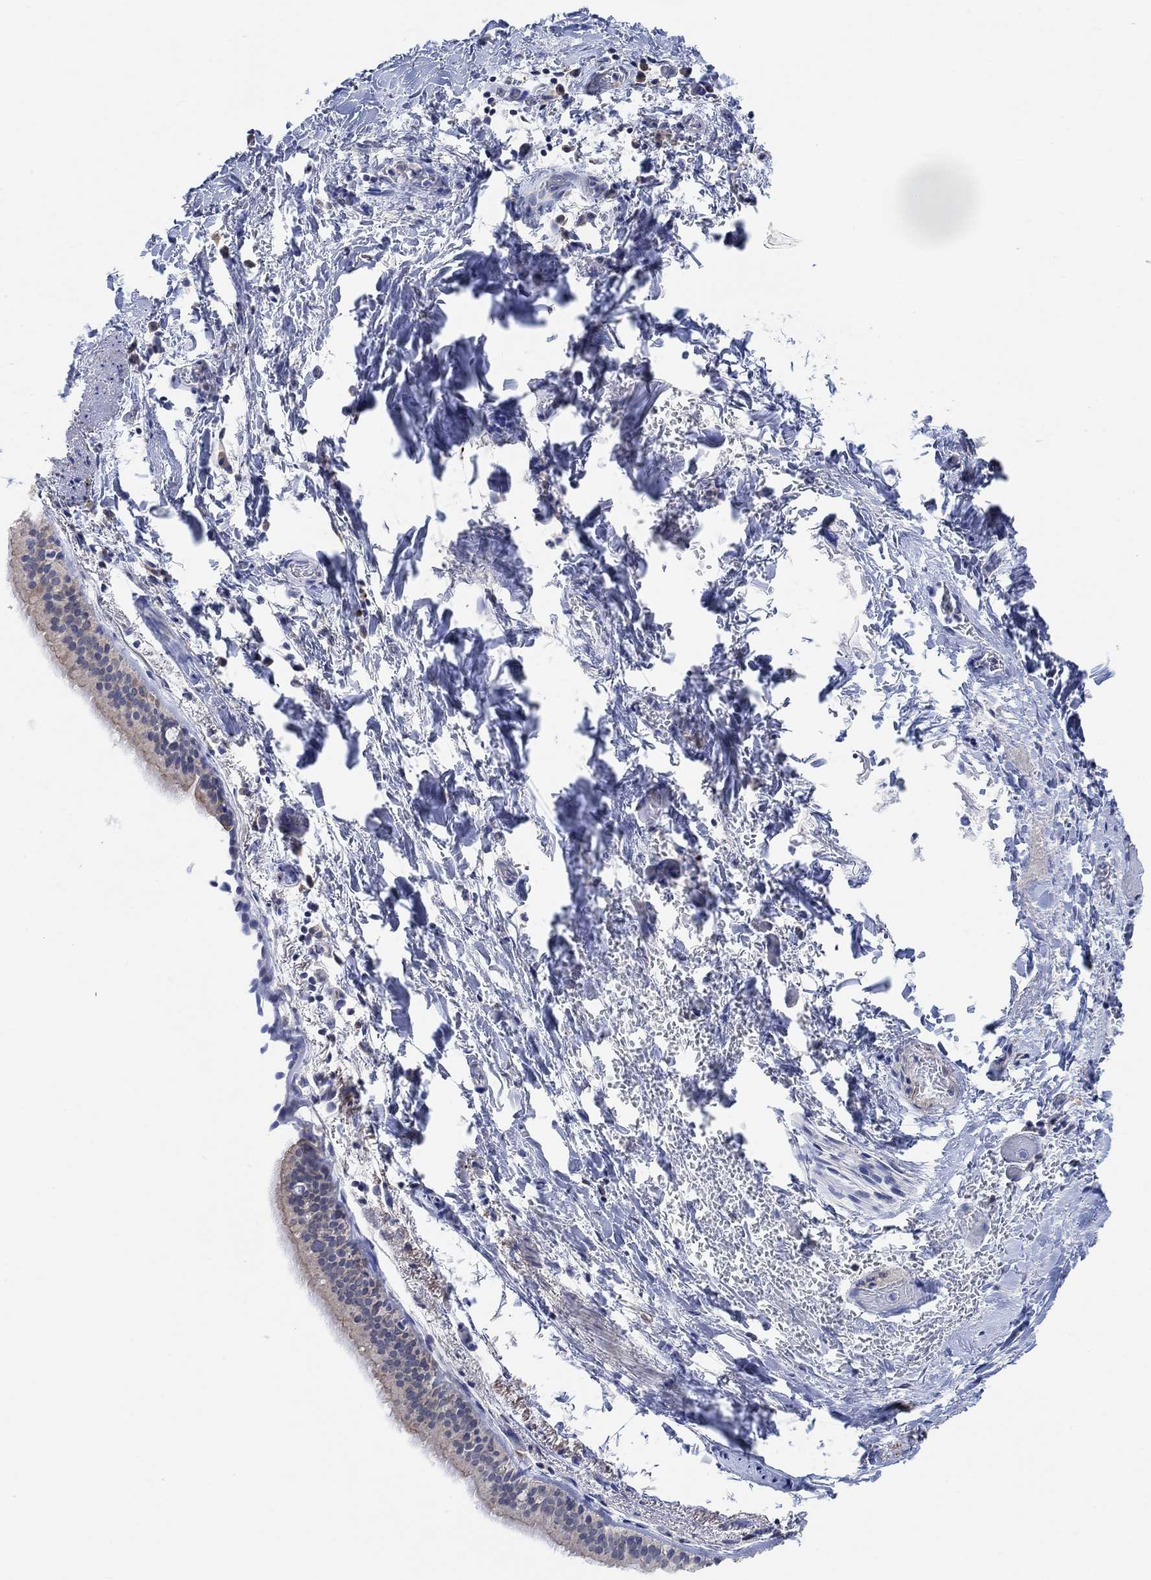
{"staining": {"intensity": "weak", "quantity": "<25%", "location": "cytoplasmic/membranous"}, "tissue": "bronchus", "cell_type": "Respiratory epithelial cells", "image_type": "normal", "snomed": [{"axis": "morphology", "description": "Normal tissue, NOS"}, {"axis": "morphology", "description": "Squamous cell carcinoma, NOS"}, {"axis": "topography", "description": "Bronchus"}, {"axis": "topography", "description": "Lung"}], "caption": "Image shows no protein positivity in respiratory epithelial cells of normal bronchus. Nuclei are stained in blue.", "gene": "RIMS1", "patient": {"sex": "male", "age": 69}}